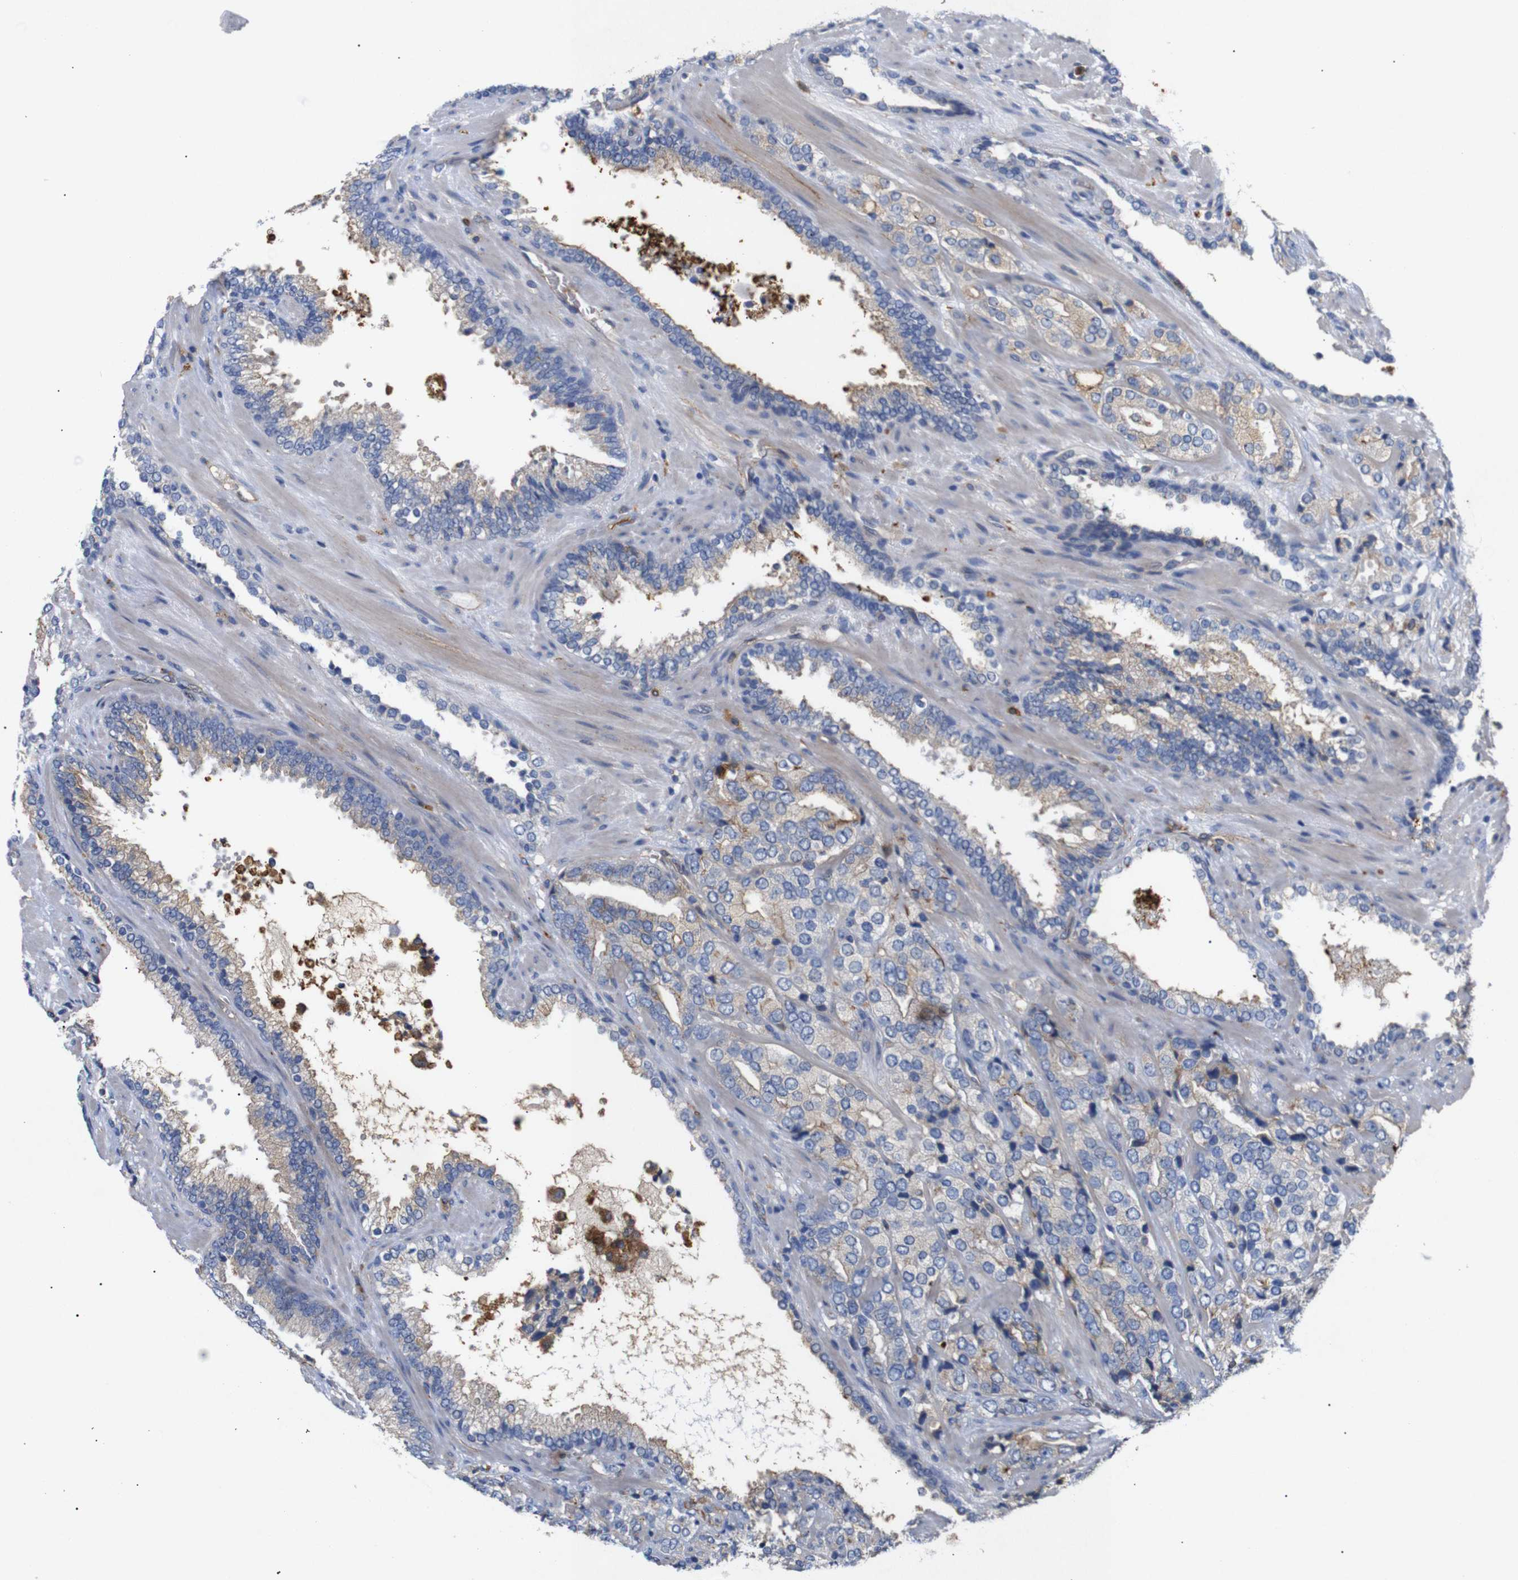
{"staining": {"intensity": "moderate", "quantity": "25%-75%", "location": "cytoplasmic/membranous"}, "tissue": "prostate cancer", "cell_type": "Tumor cells", "image_type": "cancer", "snomed": [{"axis": "morphology", "description": "Adenocarcinoma, High grade"}, {"axis": "topography", "description": "Prostate"}], "caption": "Immunohistochemical staining of prostate cancer reveals moderate cytoplasmic/membranous protein positivity in about 25%-75% of tumor cells. (DAB (3,3'-diaminobenzidine) IHC with brightfield microscopy, high magnification).", "gene": "SDCBP", "patient": {"sex": "male", "age": 71}}